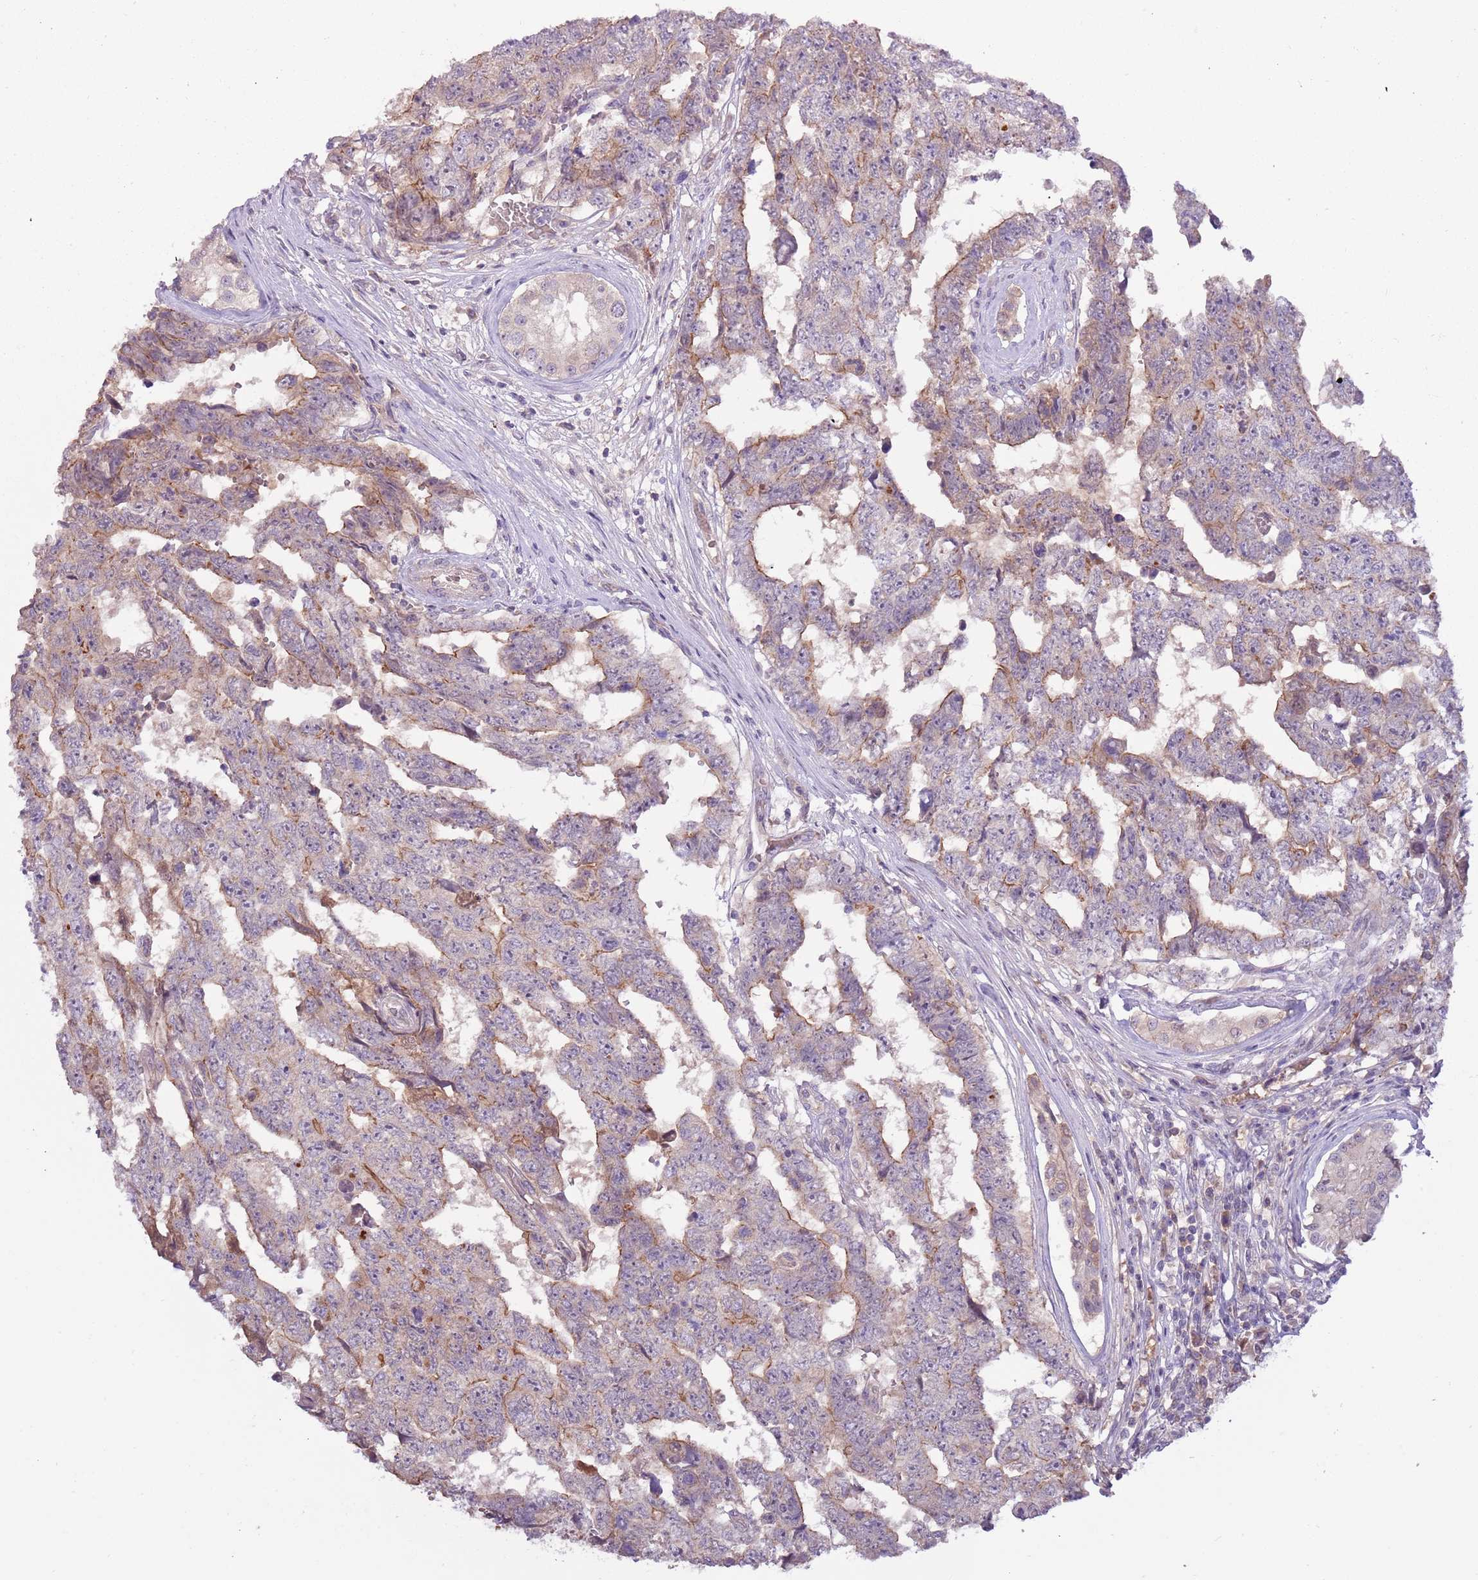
{"staining": {"intensity": "weak", "quantity": "25%-75%", "location": "cytoplasmic/membranous"}, "tissue": "testis cancer", "cell_type": "Tumor cells", "image_type": "cancer", "snomed": [{"axis": "morphology", "description": "Normal tissue, NOS"}, {"axis": "morphology", "description": "Carcinoma, Embryonal, NOS"}, {"axis": "topography", "description": "Testis"}, {"axis": "topography", "description": "Epididymis"}], "caption": "This photomicrograph shows testis cancer (embryonal carcinoma) stained with immunohistochemistry (IHC) to label a protein in brown. The cytoplasmic/membranous of tumor cells show weak positivity for the protein. Nuclei are counter-stained blue.", "gene": "SHROOM3", "patient": {"sex": "male", "age": 25}}